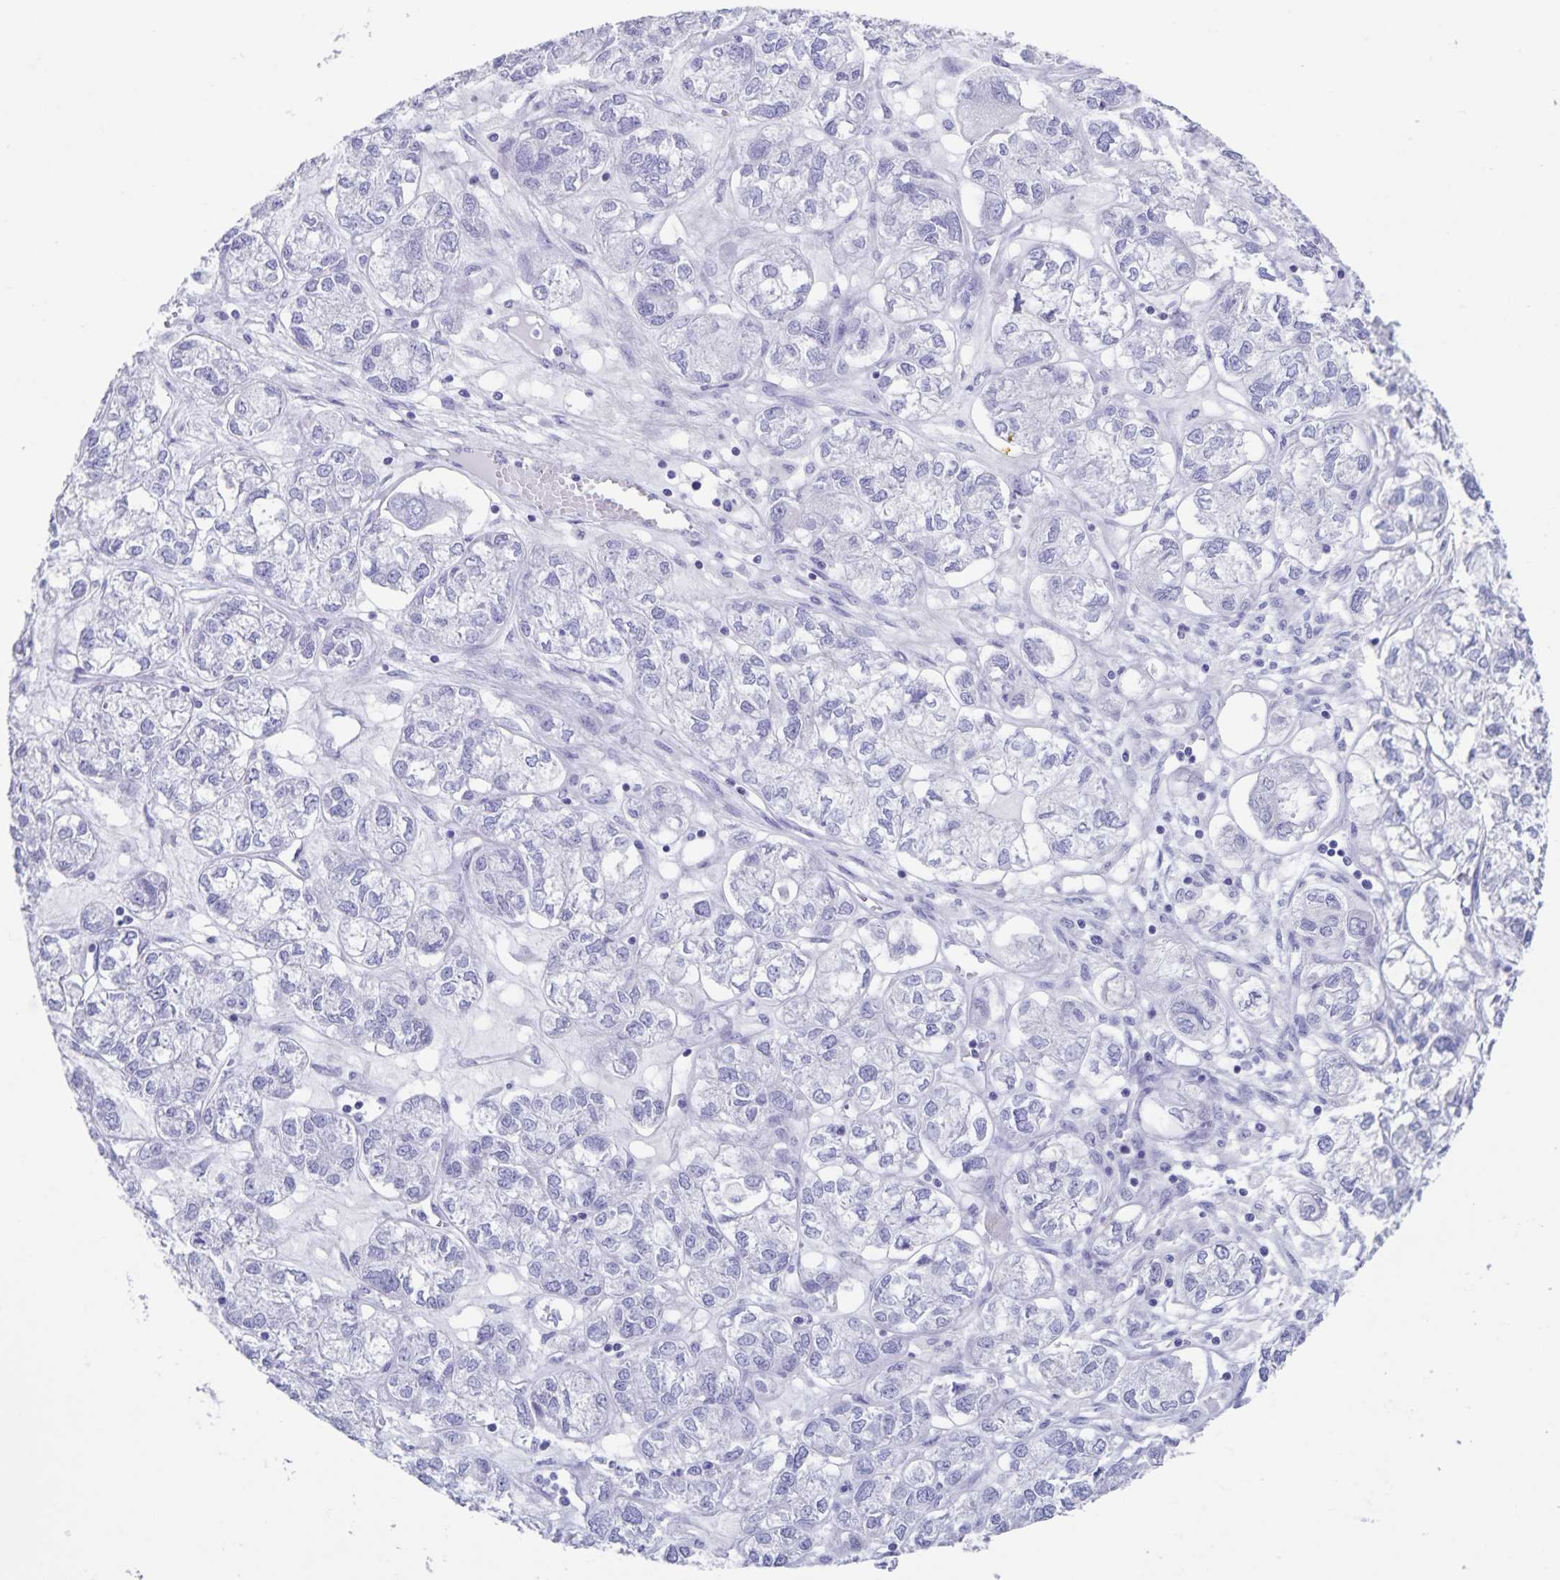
{"staining": {"intensity": "negative", "quantity": "none", "location": "none"}, "tissue": "ovarian cancer", "cell_type": "Tumor cells", "image_type": "cancer", "snomed": [{"axis": "morphology", "description": "Carcinoma, endometroid"}, {"axis": "topography", "description": "Ovary"}], "caption": "This is an immunohistochemistry image of endometroid carcinoma (ovarian). There is no staining in tumor cells.", "gene": "C11orf42", "patient": {"sex": "female", "age": 64}}